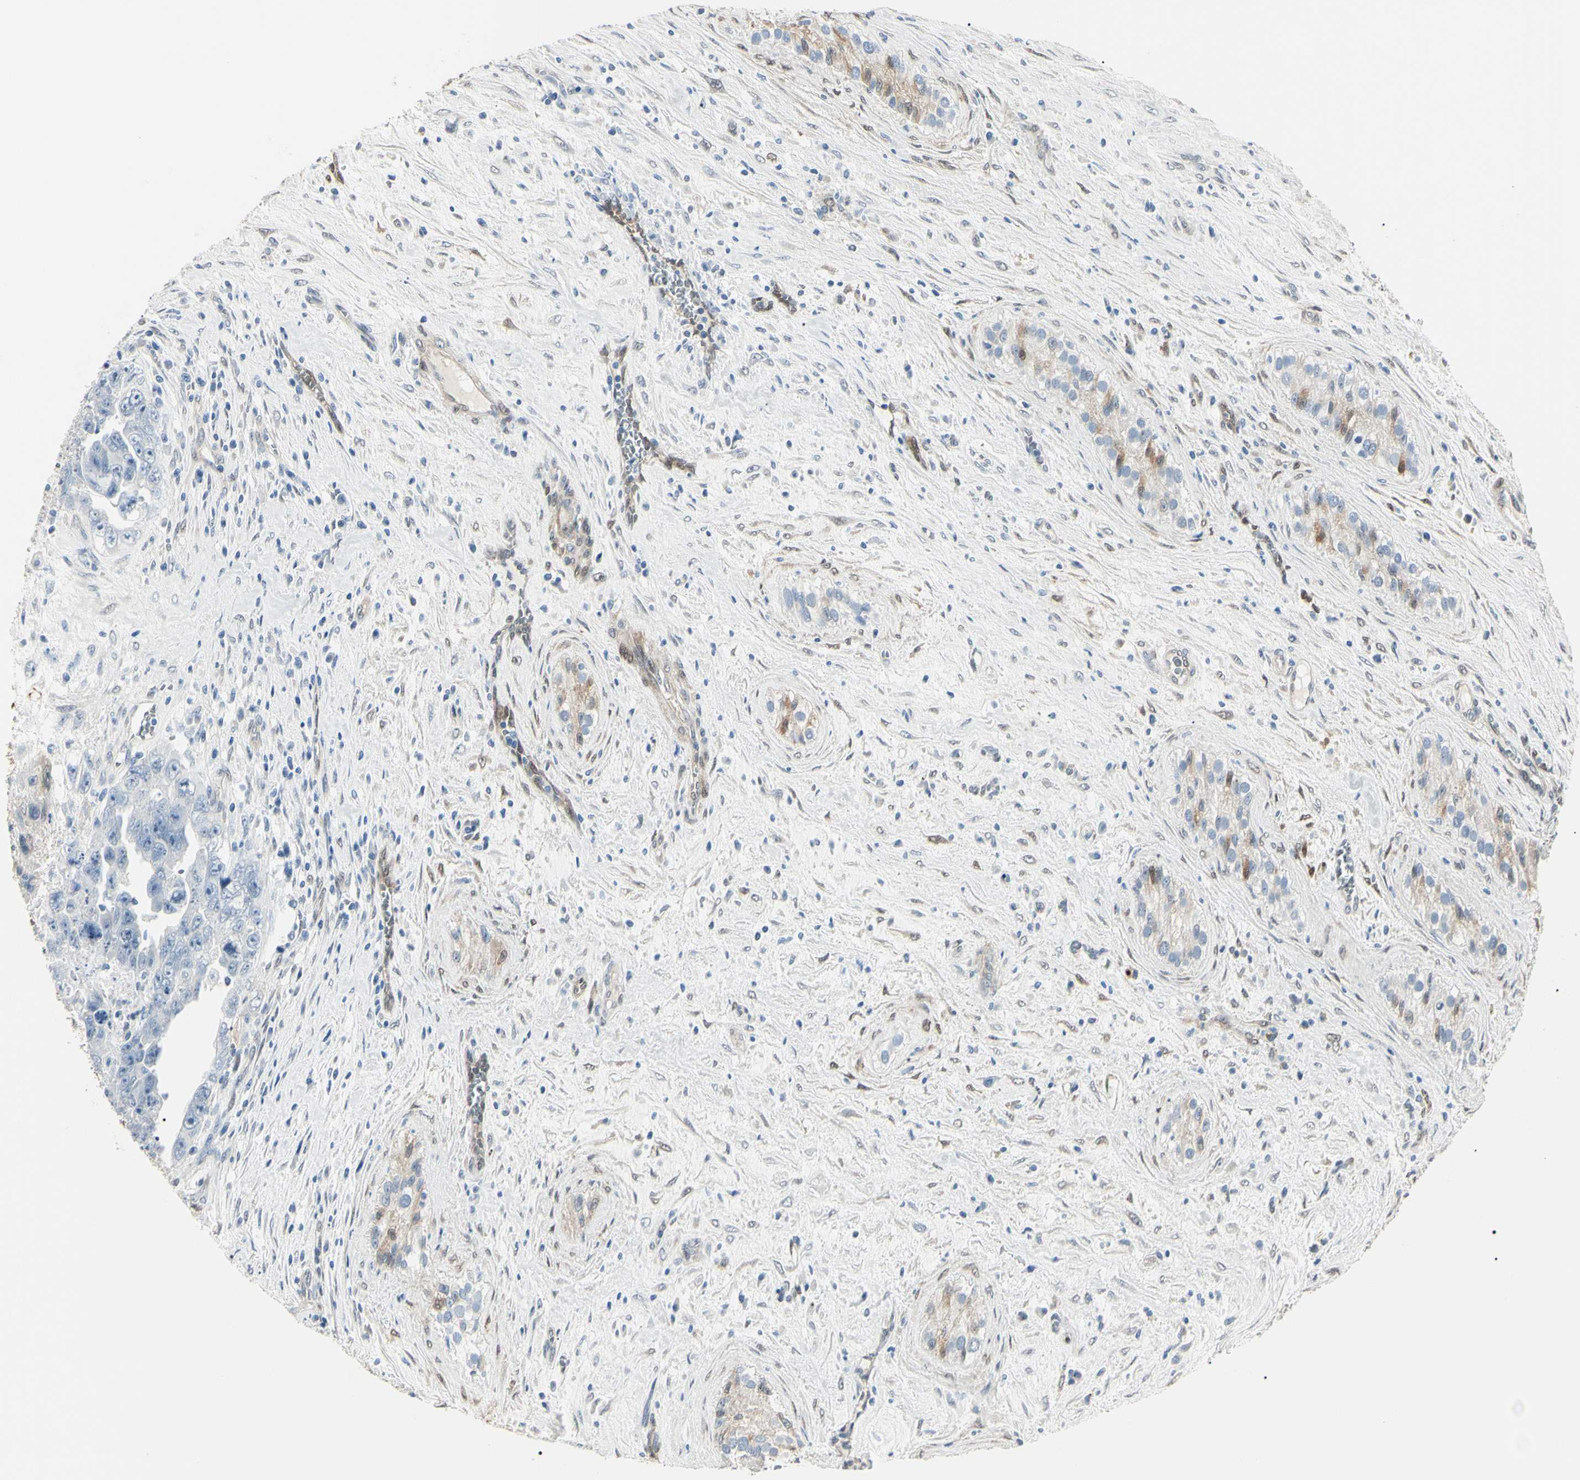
{"staining": {"intensity": "negative", "quantity": "none", "location": "none"}, "tissue": "testis cancer", "cell_type": "Tumor cells", "image_type": "cancer", "snomed": [{"axis": "morphology", "description": "Carcinoma, Embryonal, NOS"}, {"axis": "topography", "description": "Testis"}], "caption": "The histopathology image reveals no significant expression in tumor cells of testis cancer (embryonal carcinoma).", "gene": "AKR1C3", "patient": {"sex": "male", "age": 28}}